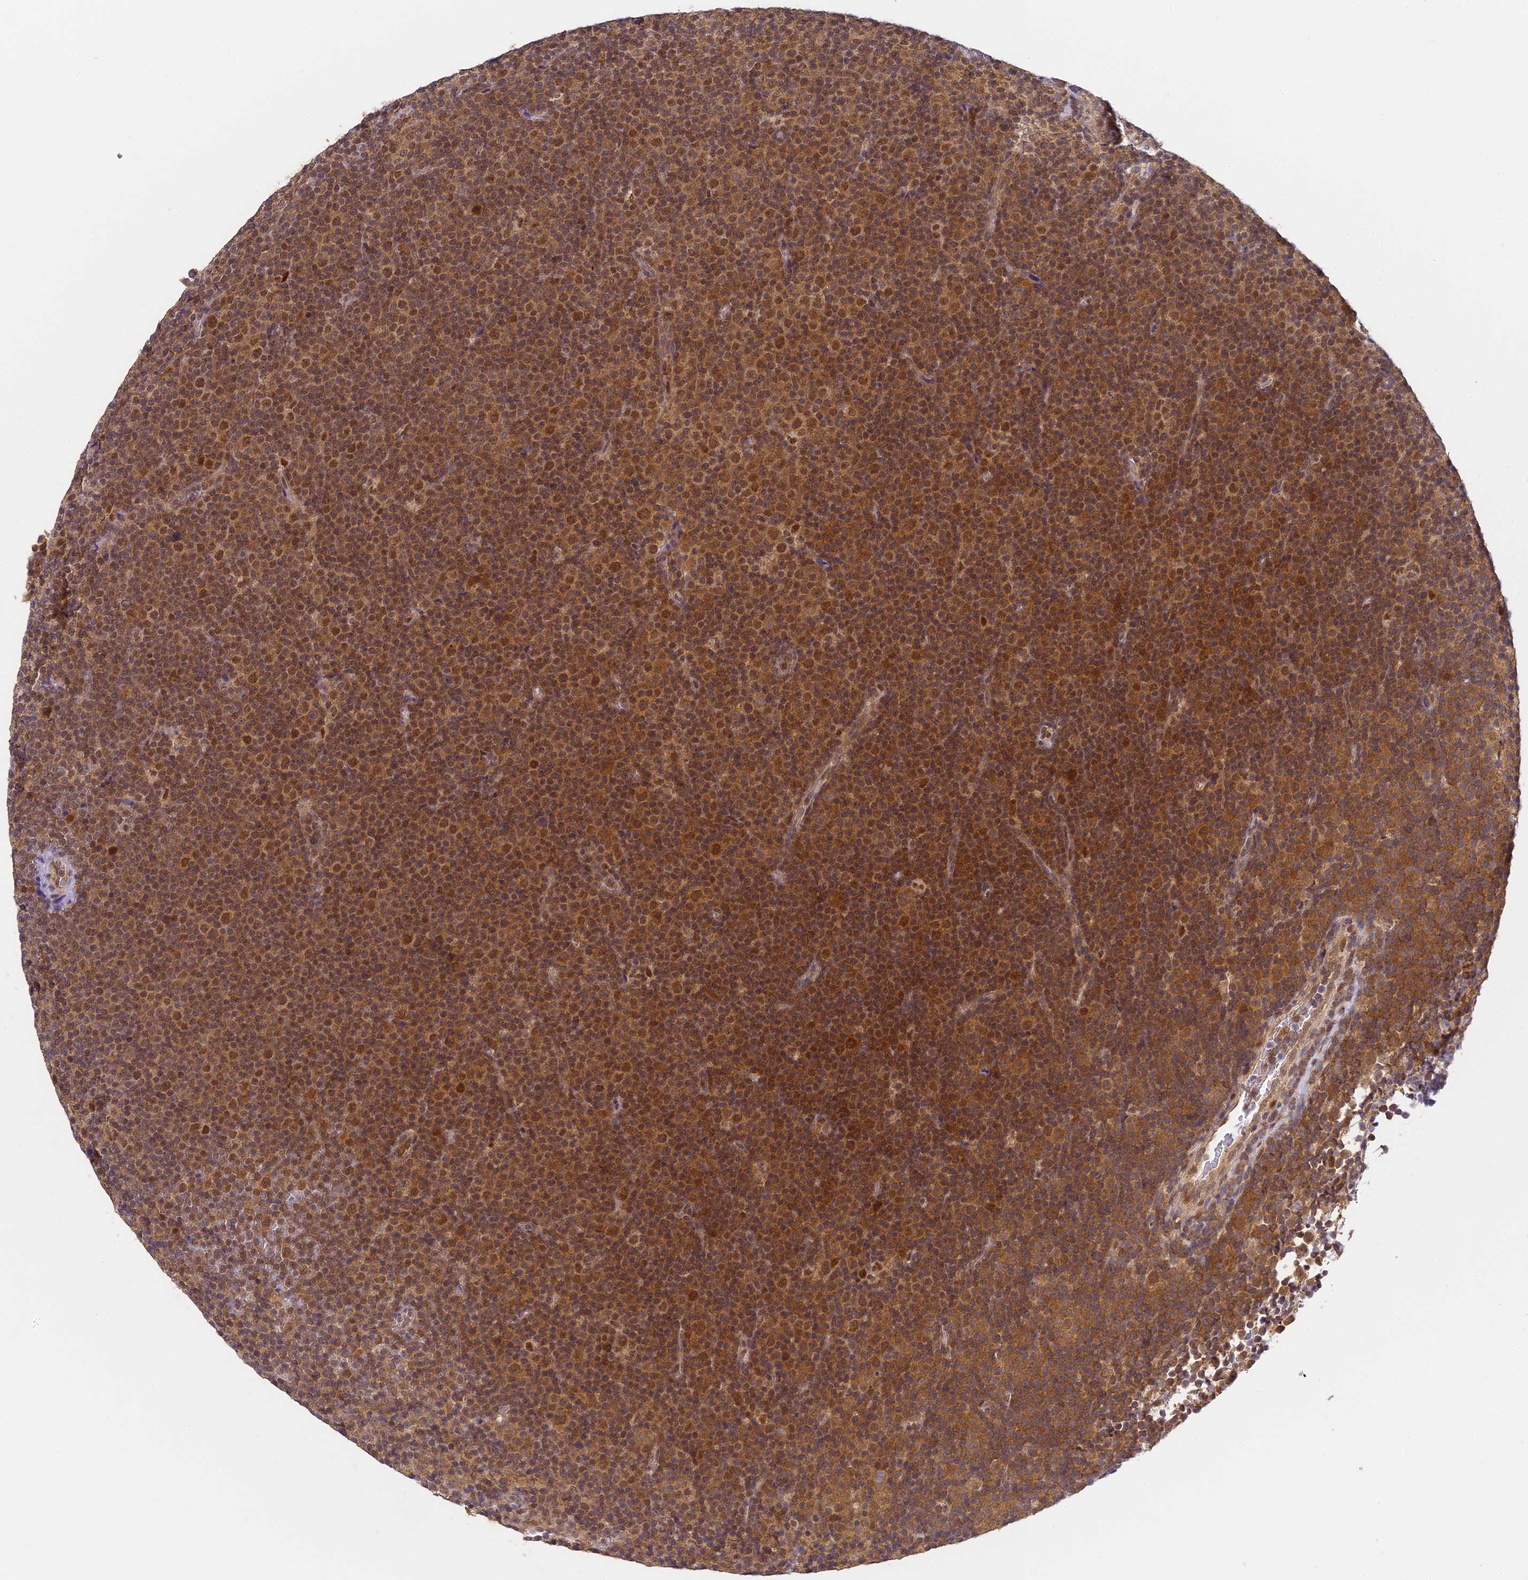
{"staining": {"intensity": "moderate", "quantity": ">75%", "location": "cytoplasmic/membranous,nuclear"}, "tissue": "lymphoma", "cell_type": "Tumor cells", "image_type": "cancer", "snomed": [{"axis": "morphology", "description": "Malignant lymphoma, non-Hodgkin's type, Low grade"}, {"axis": "topography", "description": "Lymph node"}], "caption": "Immunohistochemical staining of malignant lymphoma, non-Hodgkin's type (low-grade) exhibits moderate cytoplasmic/membranous and nuclear protein positivity in approximately >75% of tumor cells.", "gene": "DNAAF10", "patient": {"sex": "female", "age": 67}}